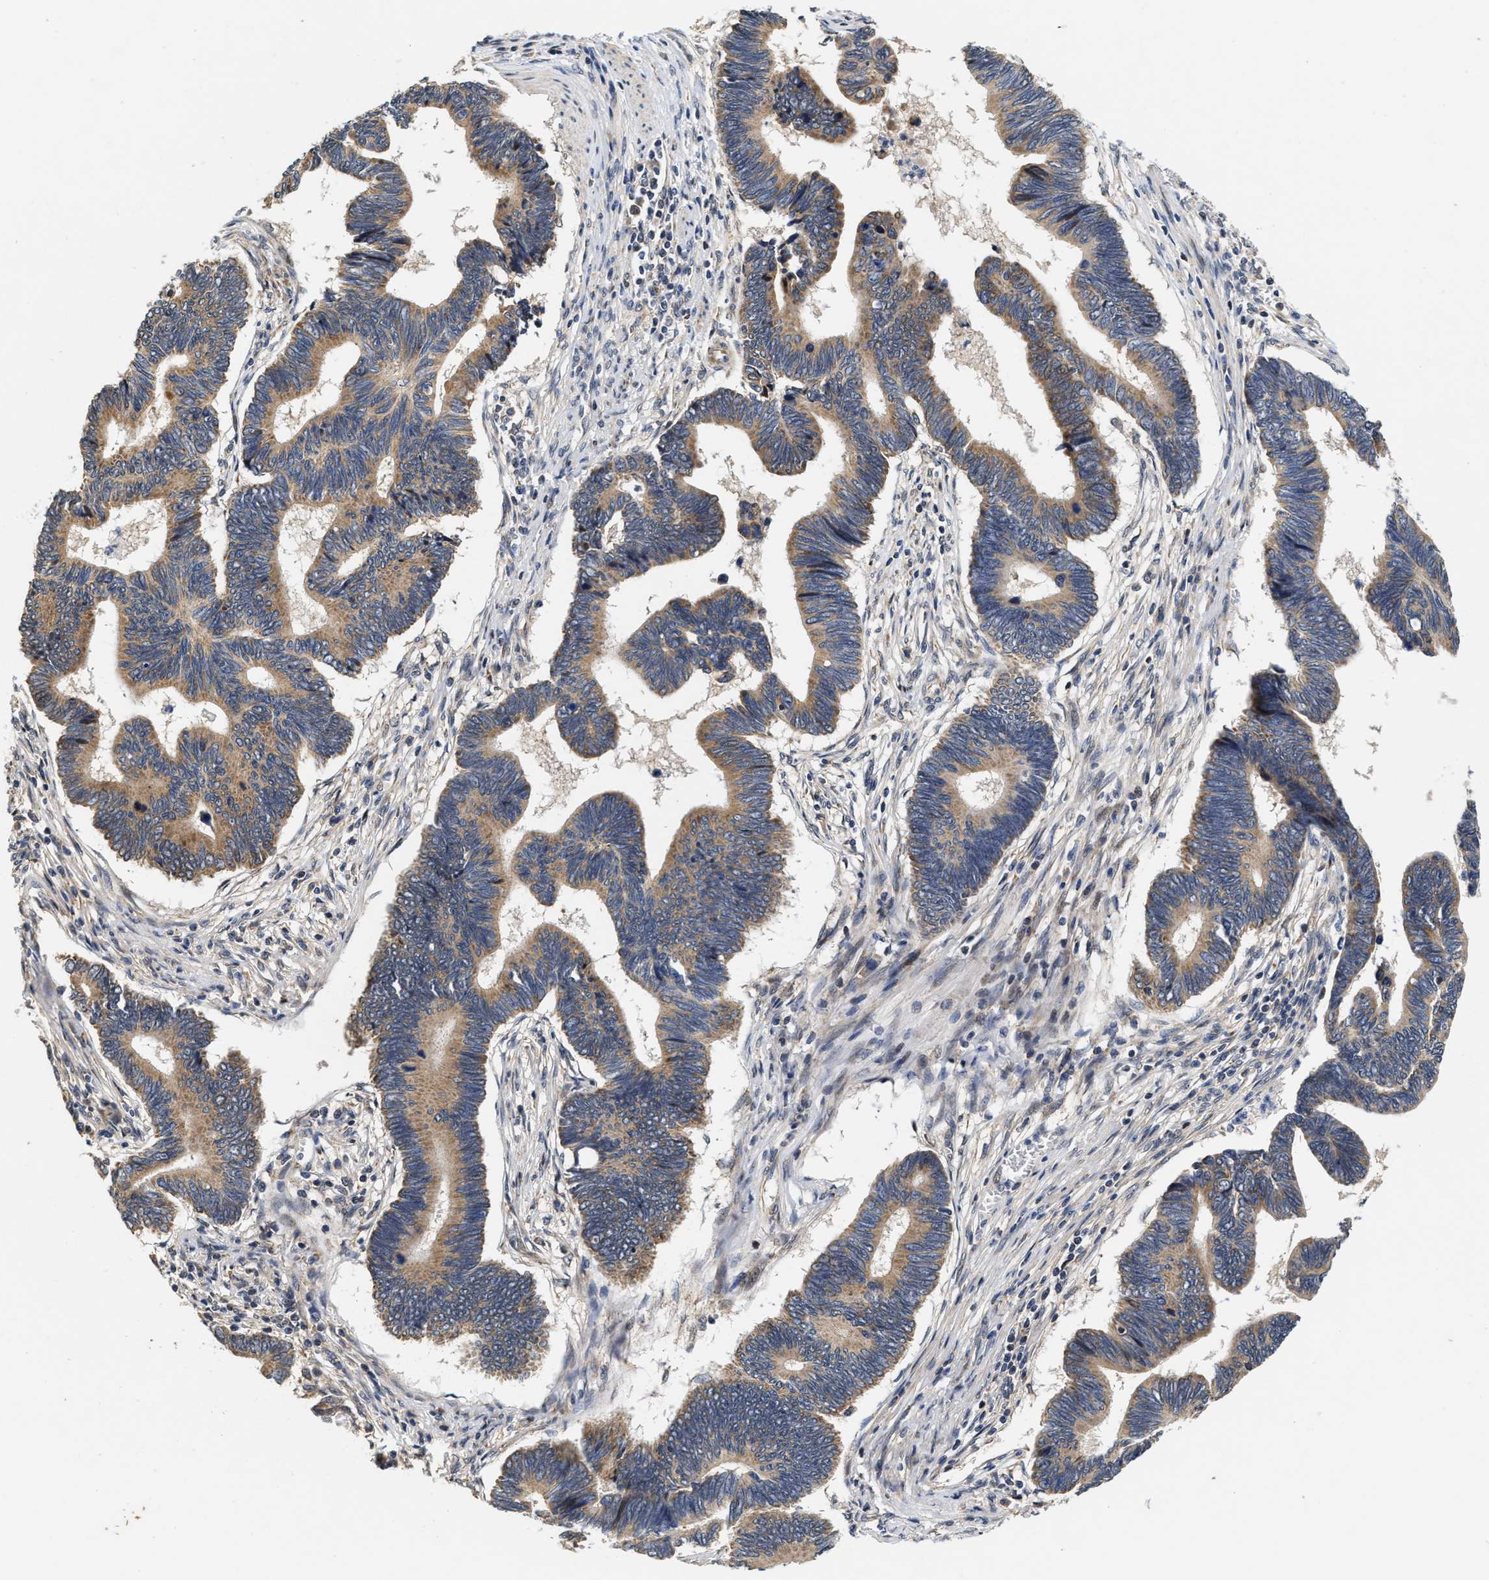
{"staining": {"intensity": "weak", "quantity": ">75%", "location": "cytoplasmic/membranous"}, "tissue": "pancreatic cancer", "cell_type": "Tumor cells", "image_type": "cancer", "snomed": [{"axis": "morphology", "description": "Adenocarcinoma, NOS"}, {"axis": "topography", "description": "Pancreas"}], "caption": "DAB immunohistochemical staining of pancreatic cancer (adenocarcinoma) shows weak cytoplasmic/membranous protein staining in about >75% of tumor cells.", "gene": "SCYL2", "patient": {"sex": "female", "age": 70}}